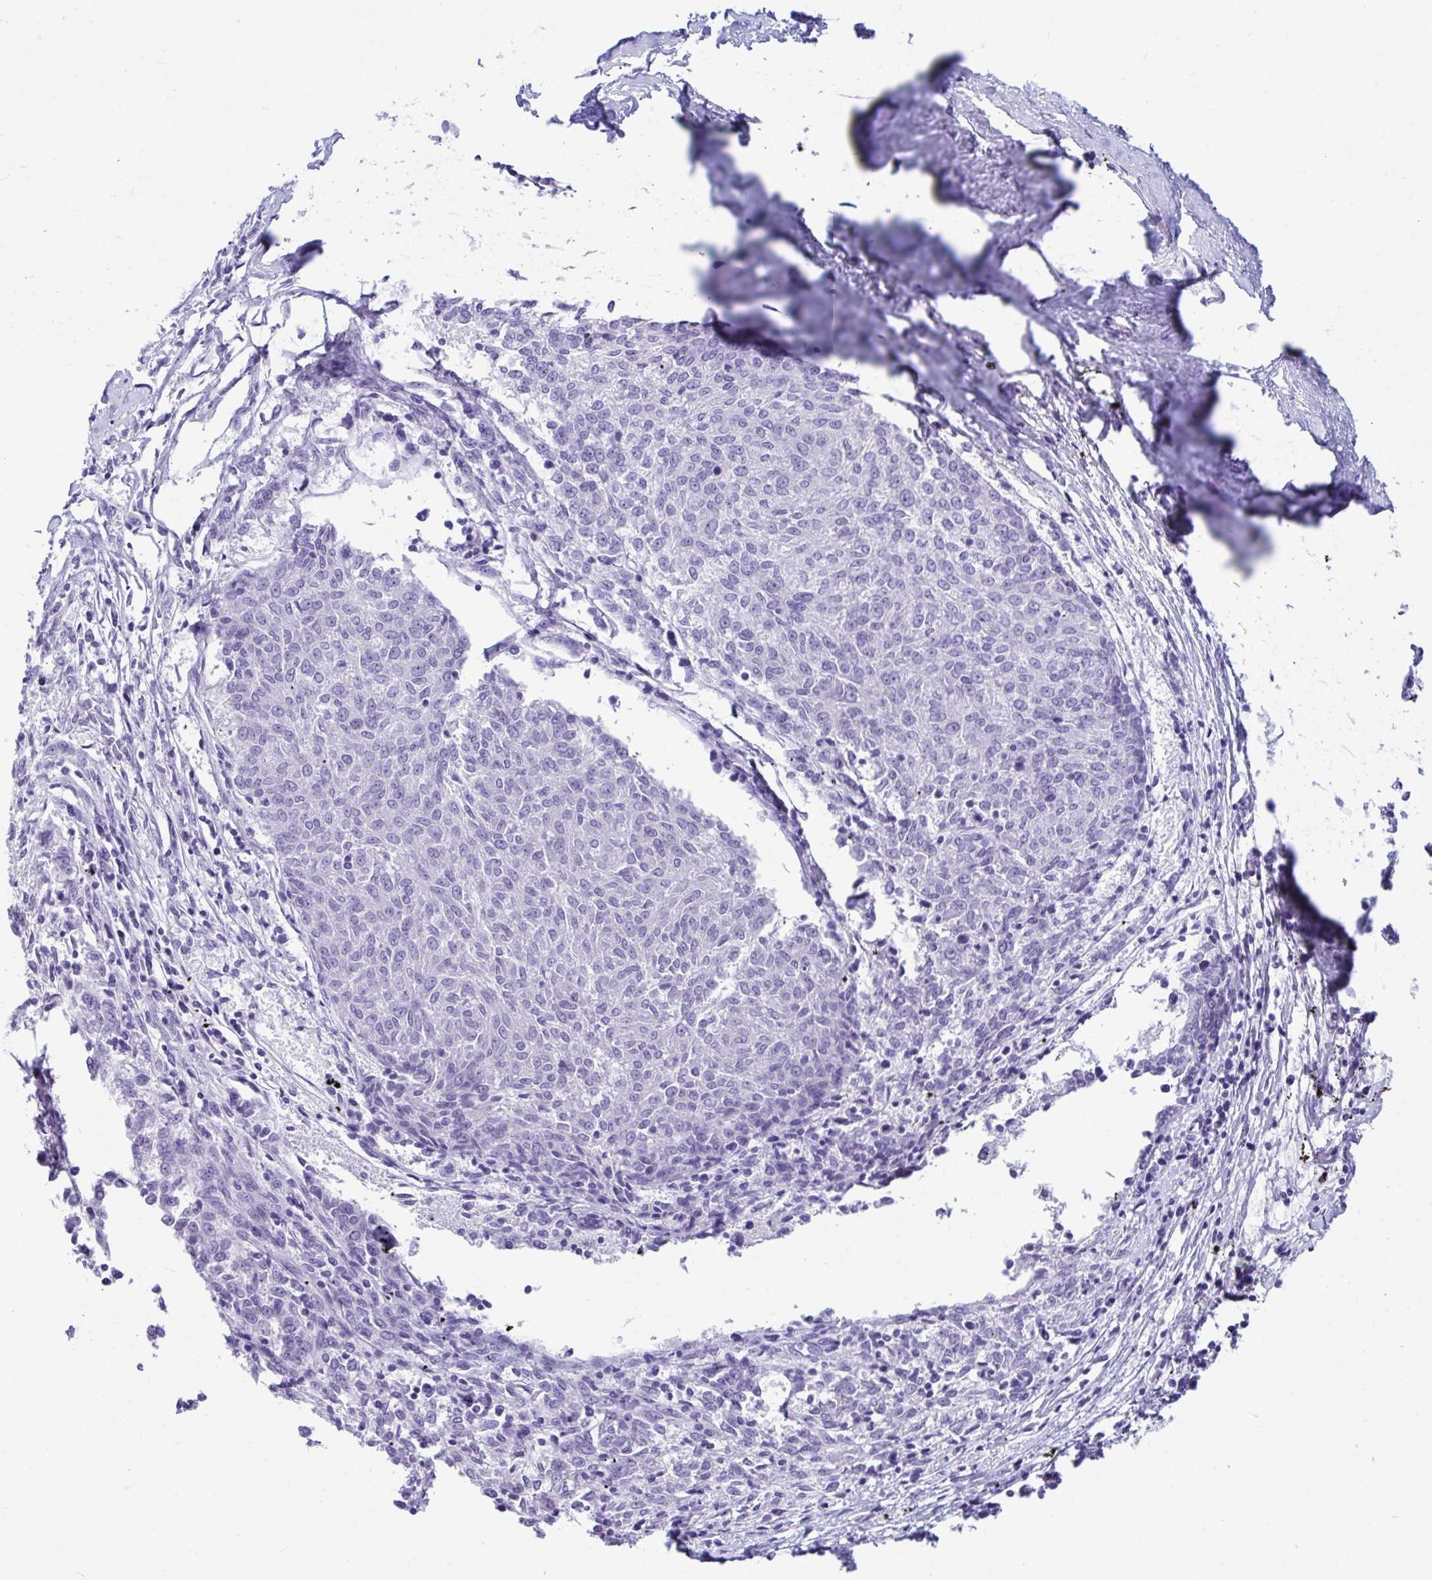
{"staining": {"intensity": "negative", "quantity": "none", "location": "none"}, "tissue": "melanoma", "cell_type": "Tumor cells", "image_type": "cancer", "snomed": [{"axis": "morphology", "description": "Malignant melanoma, NOS"}, {"axis": "topography", "description": "Skin"}], "caption": "DAB (3,3'-diaminobenzidine) immunohistochemical staining of human malignant melanoma shows no significant positivity in tumor cells. The staining was performed using DAB (3,3'-diaminobenzidine) to visualize the protein expression in brown, while the nuclei were stained in blue with hematoxylin (Magnification: 20x).", "gene": "SMIM9", "patient": {"sex": "female", "age": 72}}